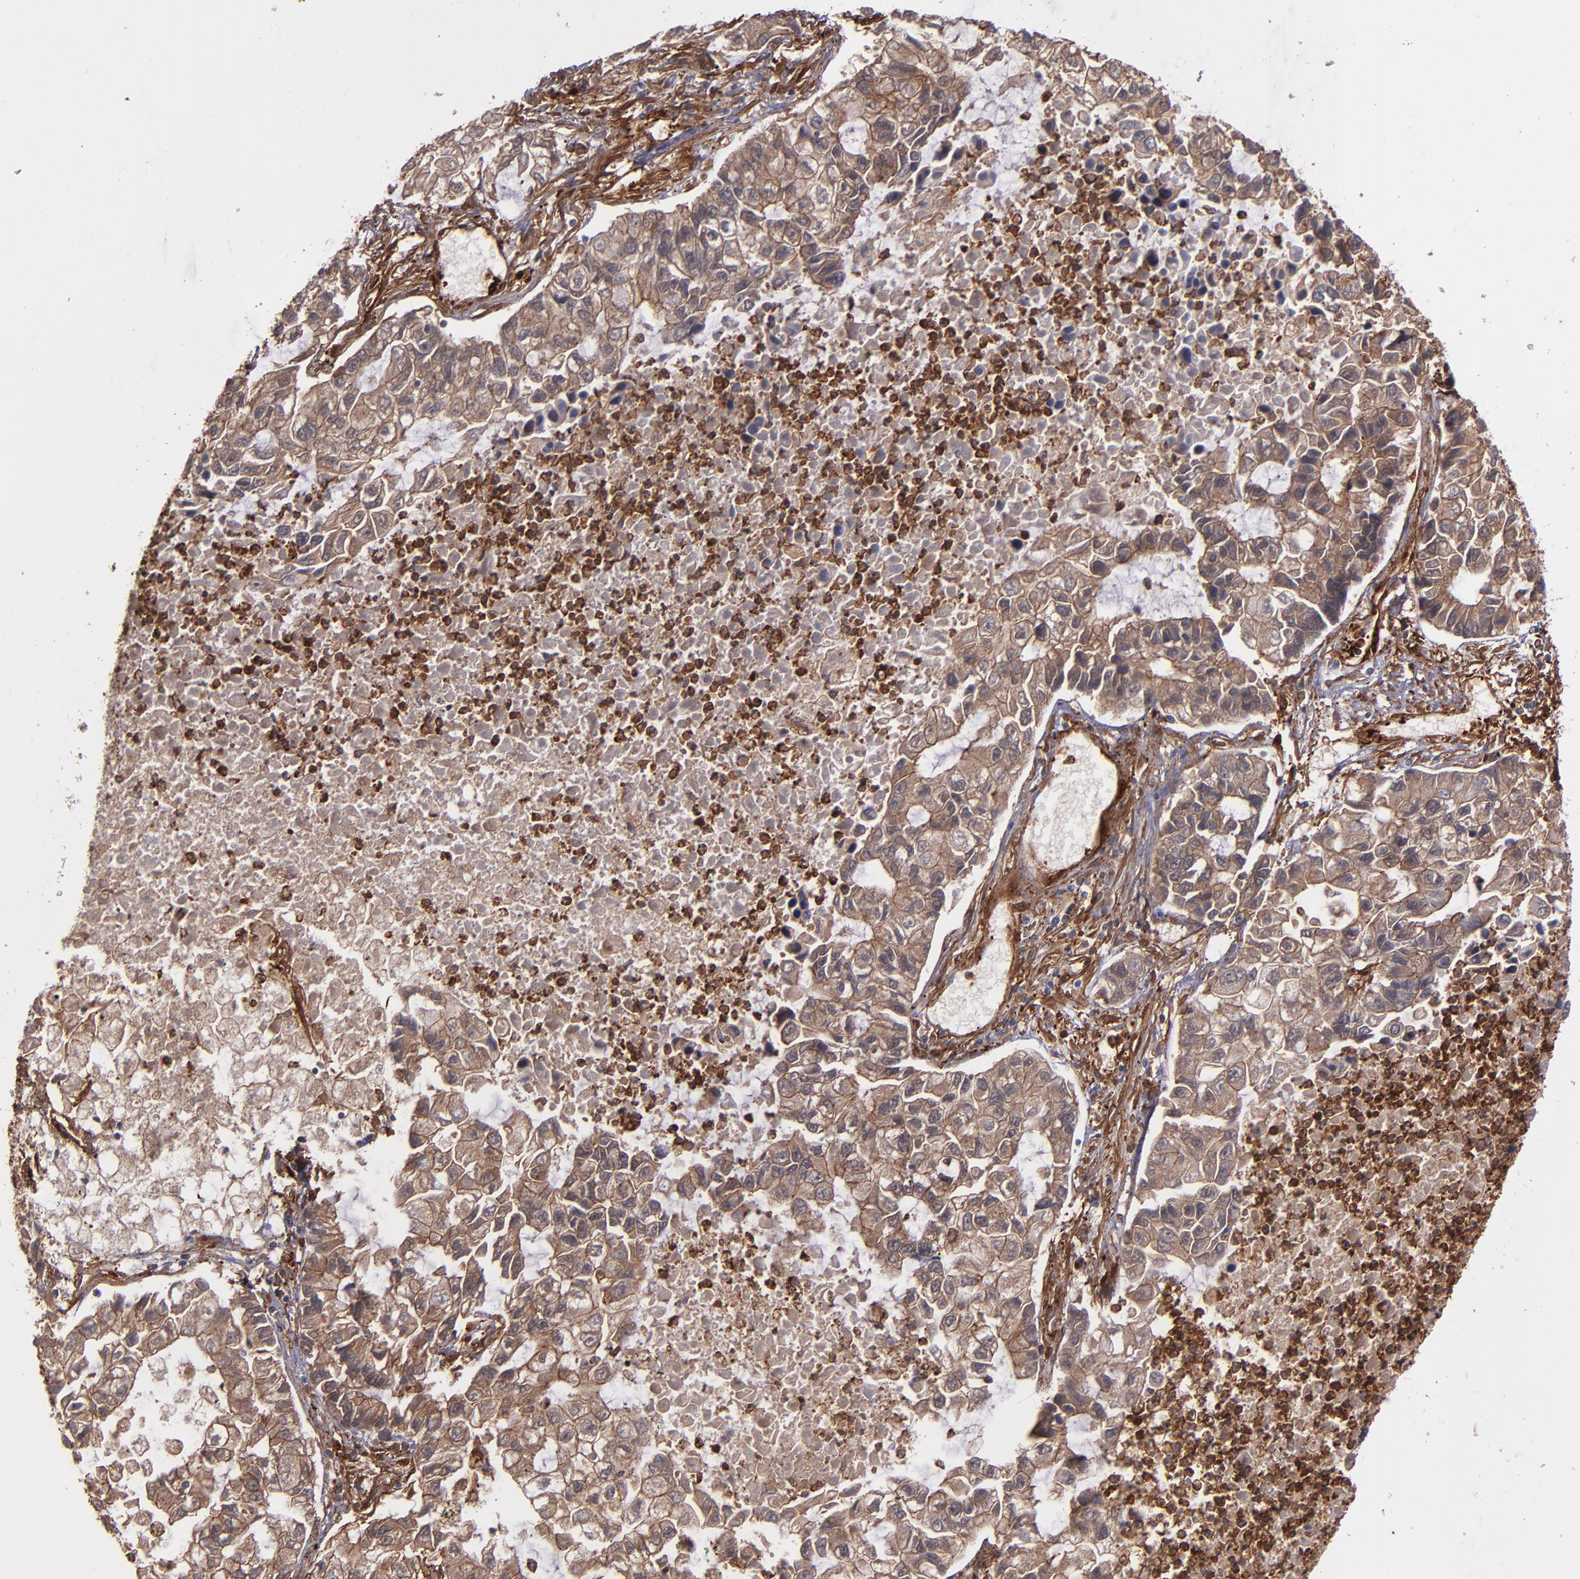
{"staining": {"intensity": "moderate", "quantity": ">75%", "location": "cytoplasmic/membranous"}, "tissue": "lung cancer", "cell_type": "Tumor cells", "image_type": "cancer", "snomed": [{"axis": "morphology", "description": "Adenocarcinoma, NOS"}, {"axis": "topography", "description": "Lung"}], "caption": "Human adenocarcinoma (lung) stained with a protein marker demonstrates moderate staining in tumor cells.", "gene": "VCL", "patient": {"sex": "female", "age": 51}}